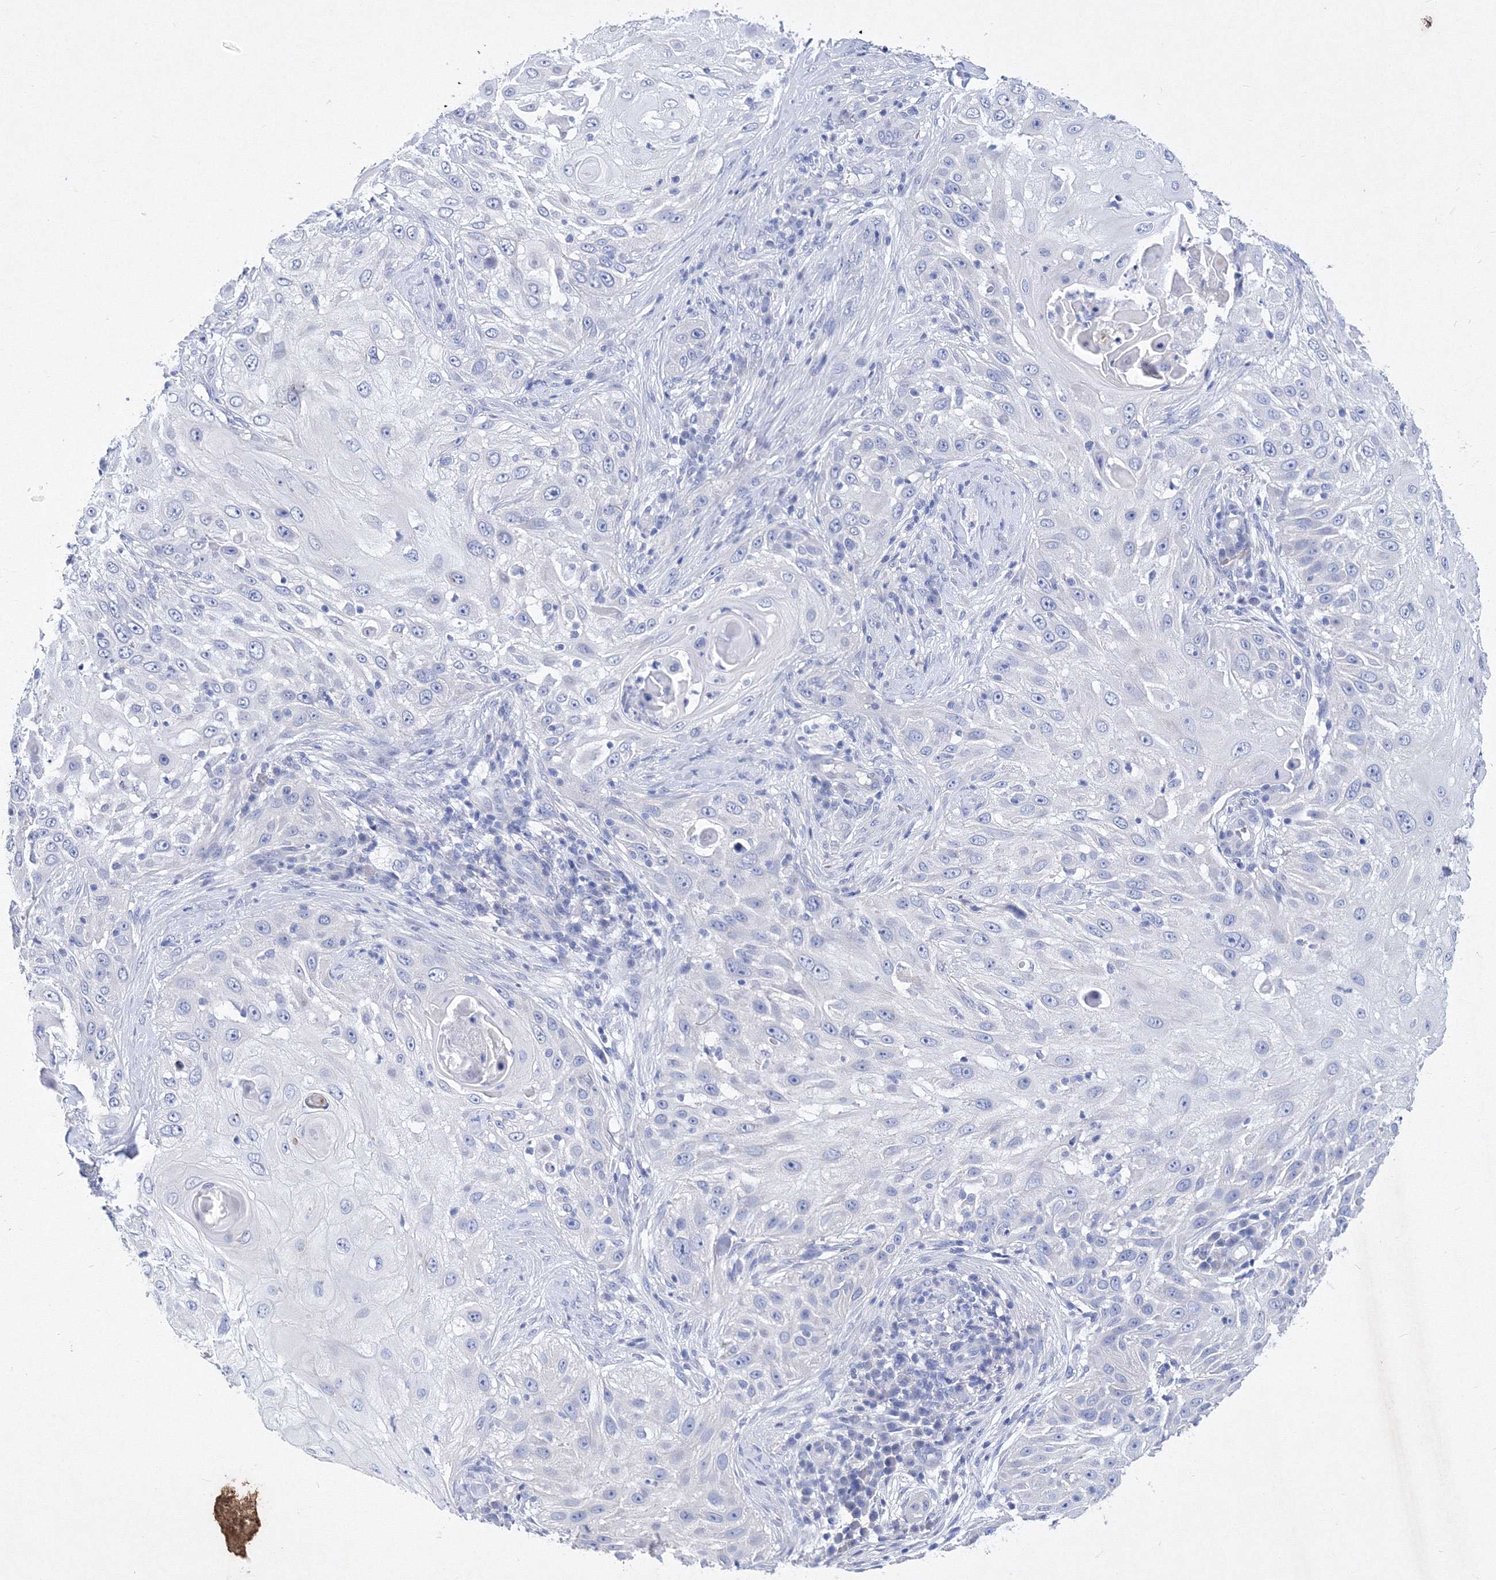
{"staining": {"intensity": "negative", "quantity": "none", "location": "none"}, "tissue": "skin cancer", "cell_type": "Tumor cells", "image_type": "cancer", "snomed": [{"axis": "morphology", "description": "Squamous cell carcinoma, NOS"}, {"axis": "topography", "description": "Skin"}], "caption": "This photomicrograph is of squamous cell carcinoma (skin) stained with IHC to label a protein in brown with the nuclei are counter-stained blue. There is no expression in tumor cells.", "gene": "GPN1", "patient": {"sex": "female", "age": 44}}